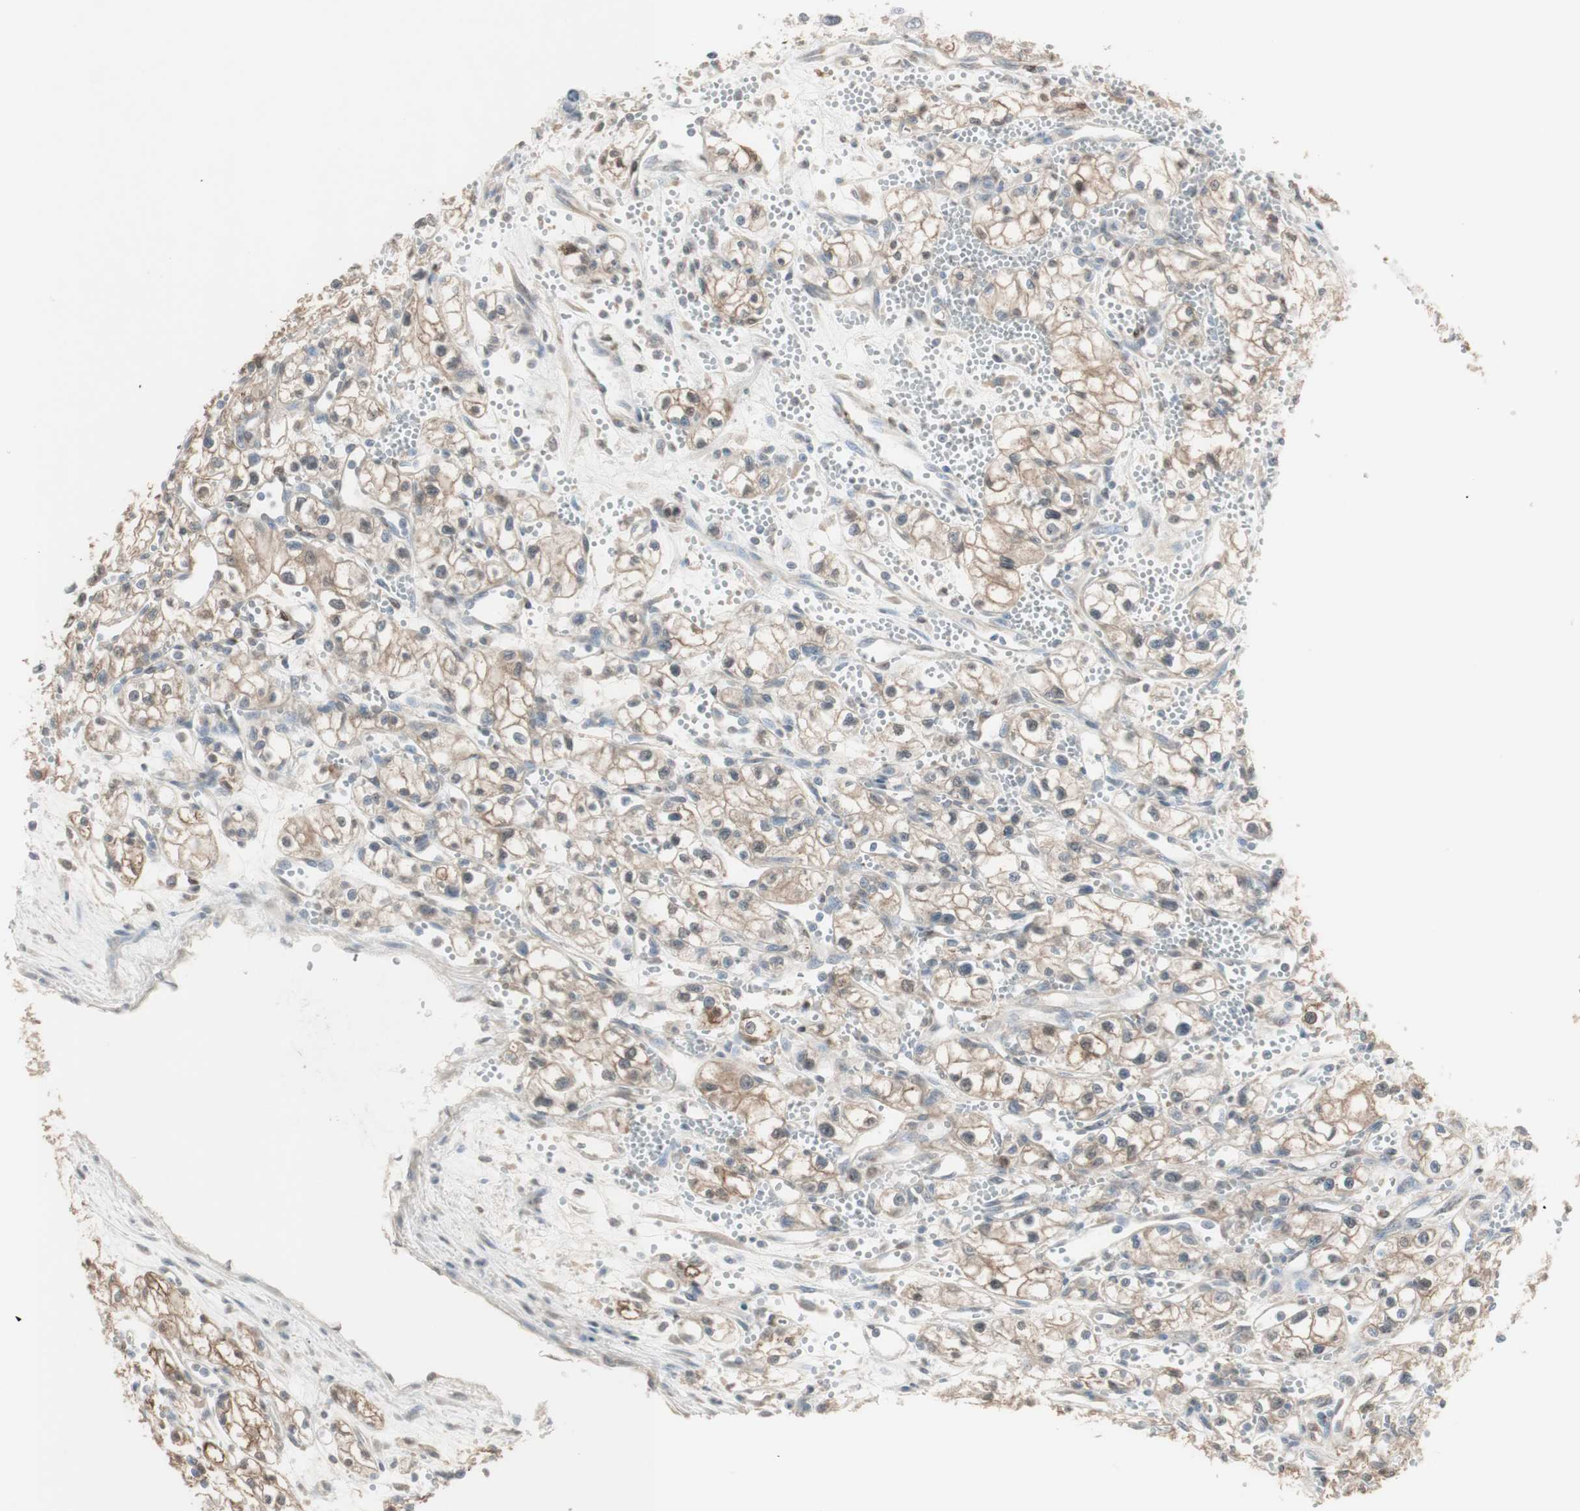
{"staining": {"intensity": "moderate", "quantity": ">75%", "location": "cytoplasmic/membranous"}, "tissue": "renal cancer", "cell_type": "Tumor cells", "image_type": "cancer", "snomed": [{"axis": "morphology", "description": "Normal tissue, NOS"}, {"axis": "morphology", "description": "Adenocarcinoma, NOS"}, {"axis": "topography", "description": "Kidney"}], "caption": "IHC (DAB (3,3'-diaminobenzidine)) staining of human adenocarcinoma (renal) displays moderate cytoplasmic/membranous protein staining in approximately >75% of tumor cells. (brown staining indicates protein expression, while blue staining denotes nuclei).", "gene": "MUC3A", "patient": {"sex": "male", "age": 59}}